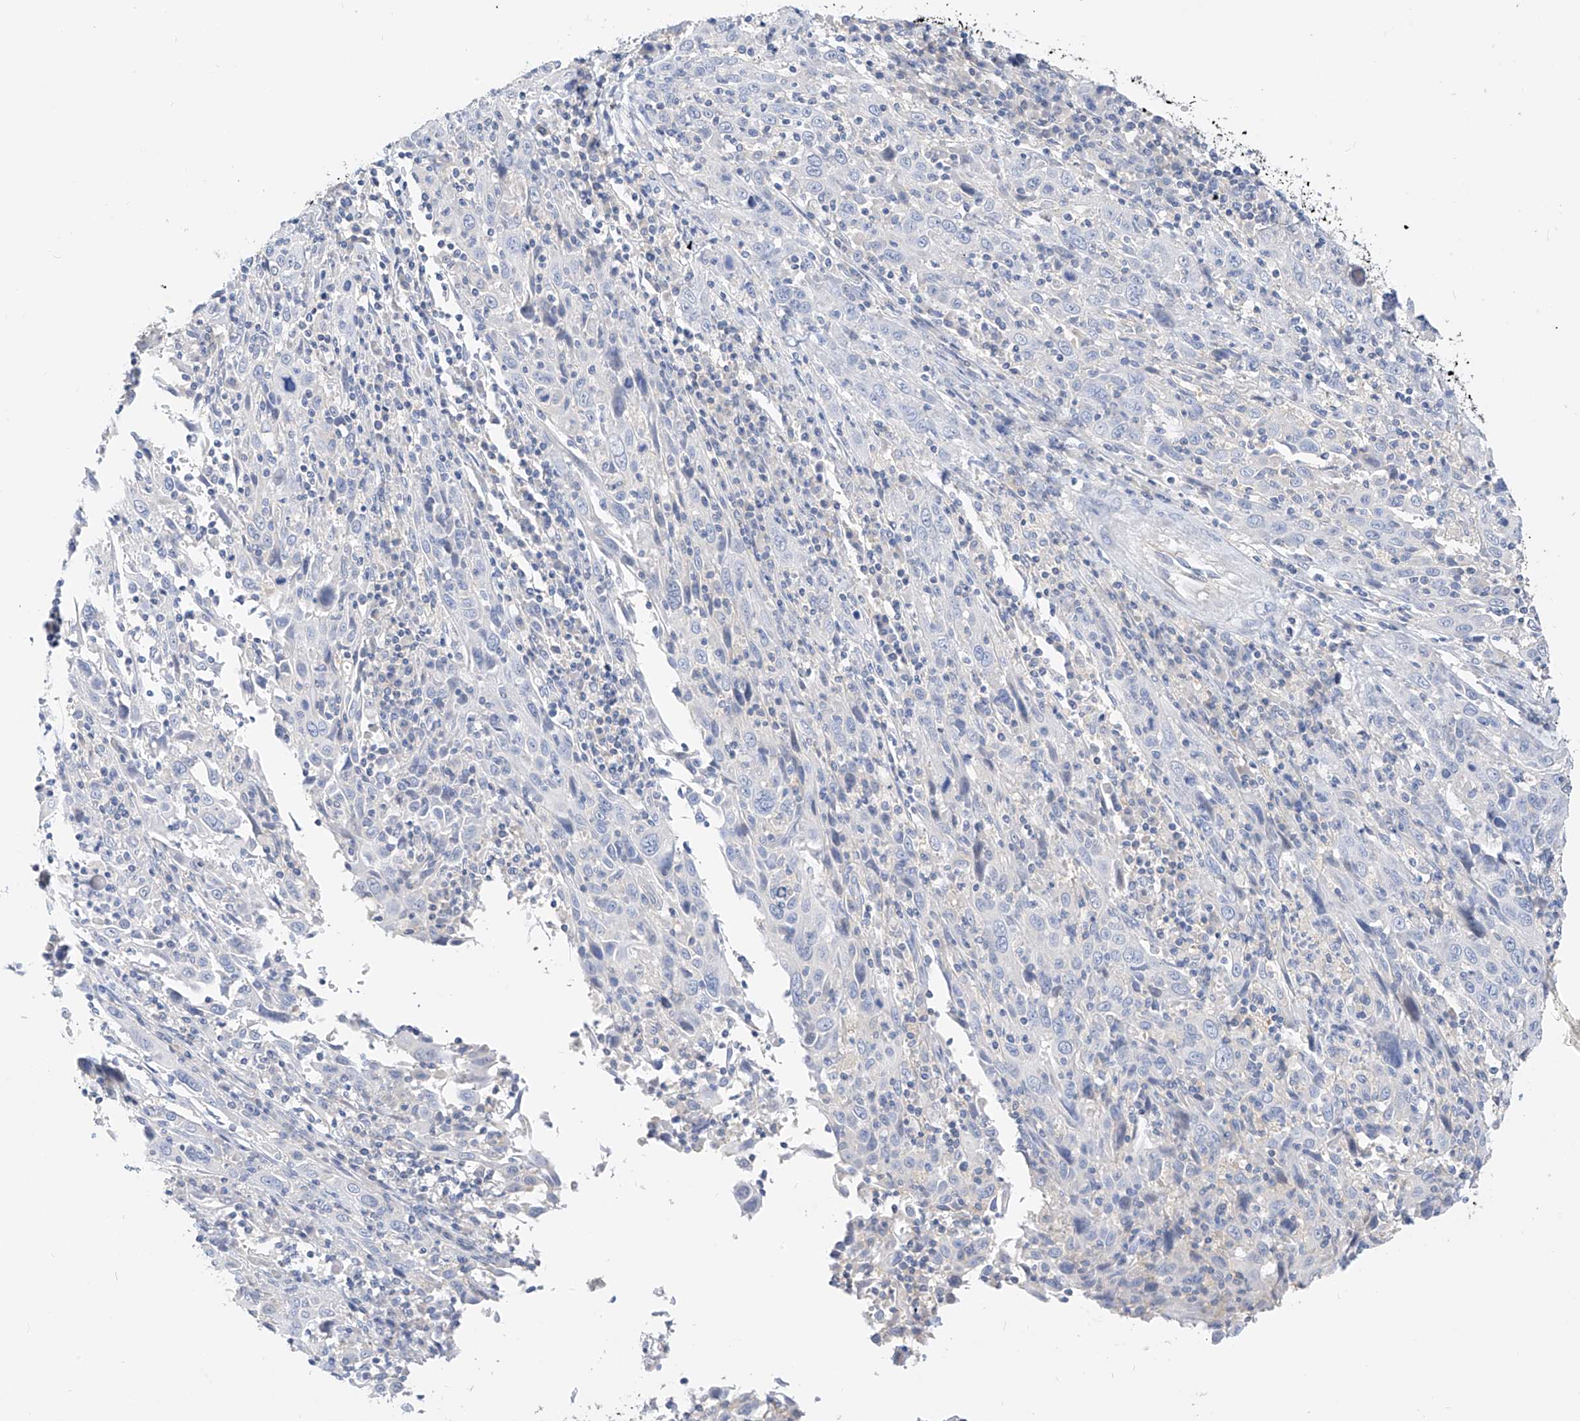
{"staining": {"intensity": "negative", "quantity": "none", "location": "none"}, "tissue": "cervical cancer", "cell_type": "Tumor cells", "image_type": "cancer", "snomed": [{"axis": "morphology", "description": "Squamous cell carcinoma, NOS"}, {"axis": "topography", "description": "Cervix"}], "caption": "Immunohistochemical staining of human cervical cancer displays no significant expression in tumor cells.", "gene": "ZZEF1", "patient": {"sex": "female", "age": 46}}